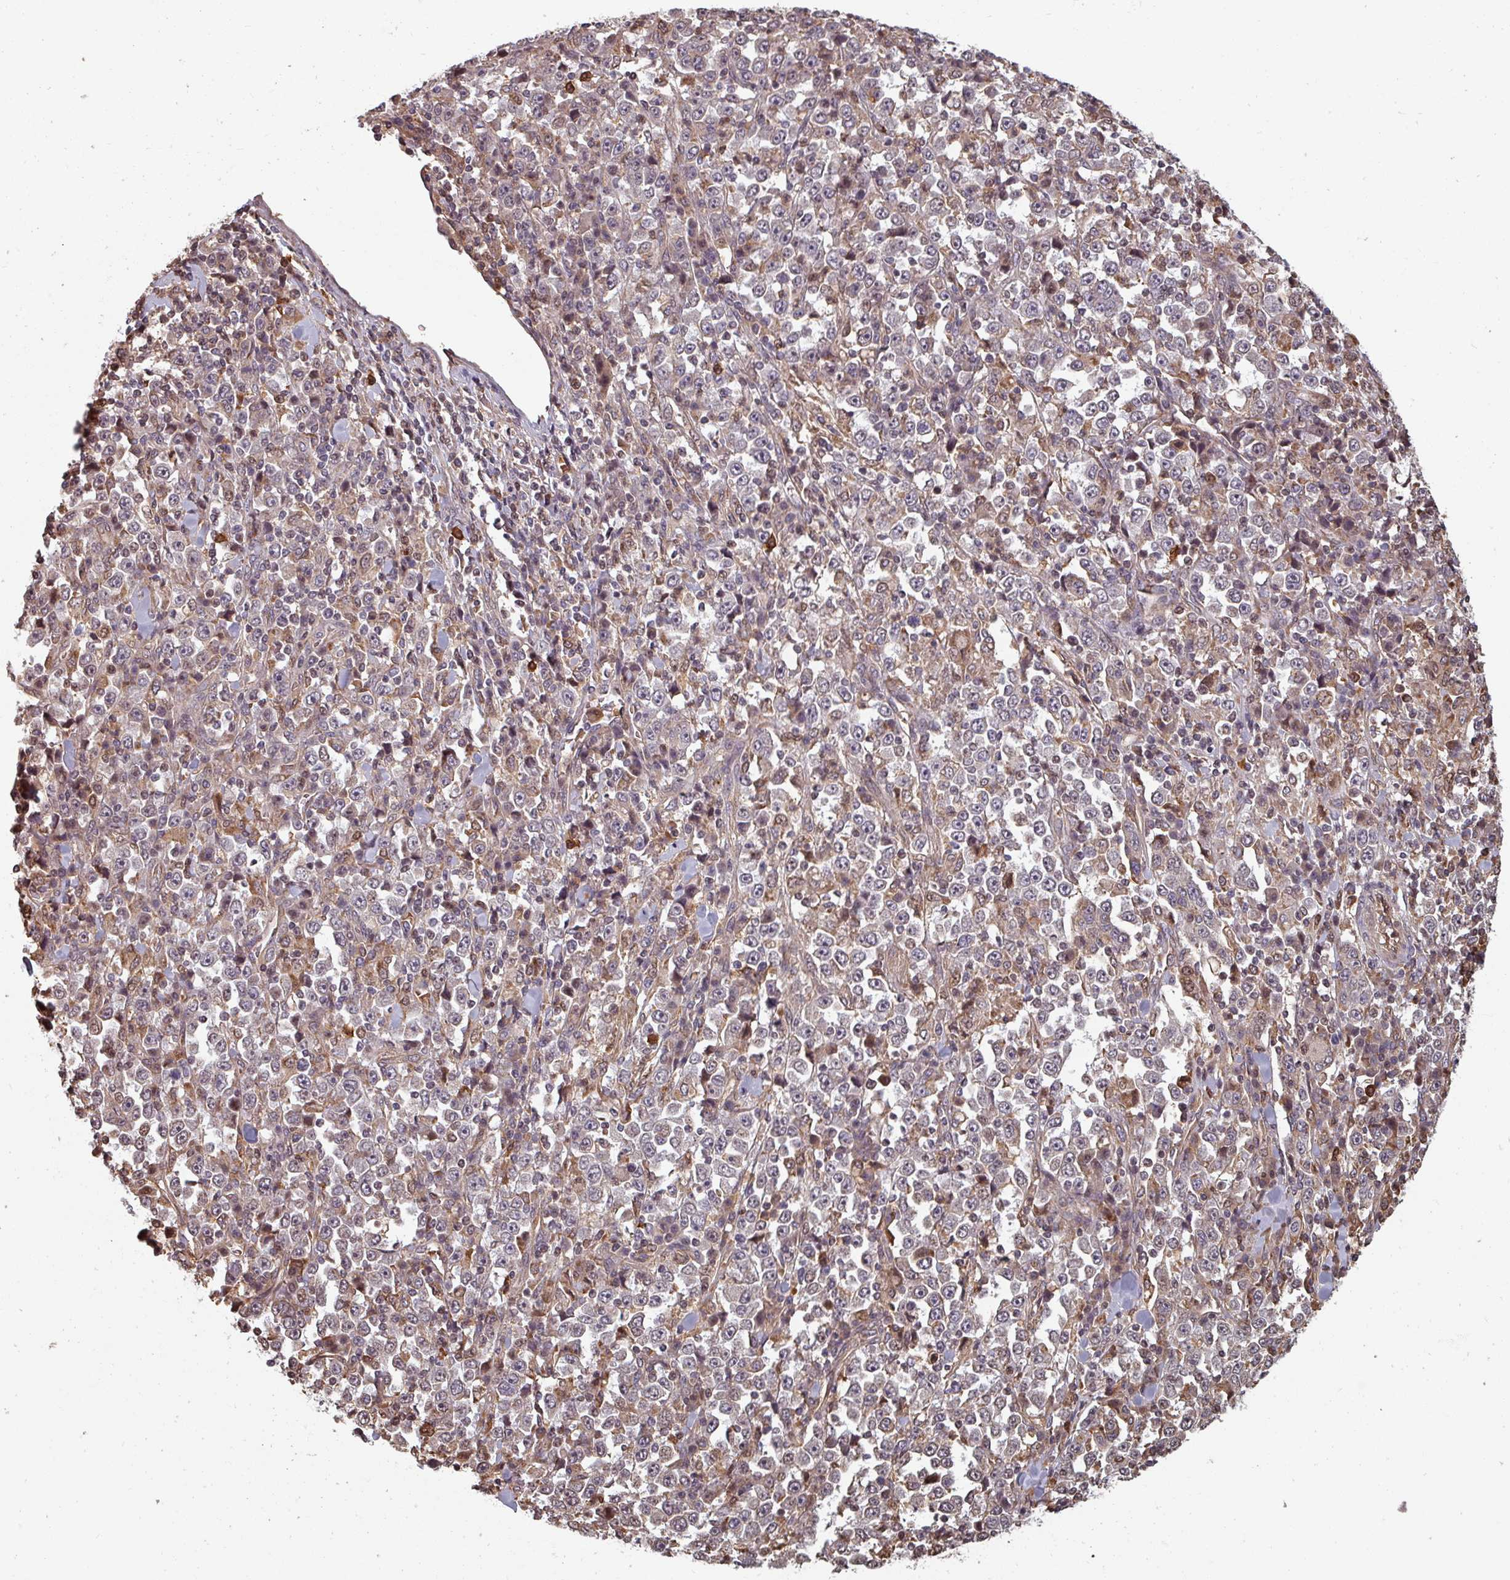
{"staining": {"intensity": "negative", "quantity": "none", "location": "none"}, "tissue": "stomach cancer", "cell_type": "Tumor cells", "image_type": "cancer", "snomed": [{"axis": "morphology", "description": "Normal tissue, NOS"}, {"axis": "morphology", "description": "Adenocarcinoma, NOS"}, {"axis": "topography", "description": "Stomach, upper"}, {"axis": "topography", "description": "Stomach"}], "caption": "This is an IHC histopathology image of human stomach cancer (adenocarcinoma). There is no staining in tumor cells.", "gene": "EID1", "patient": {"sex": "male", "age": 59}}